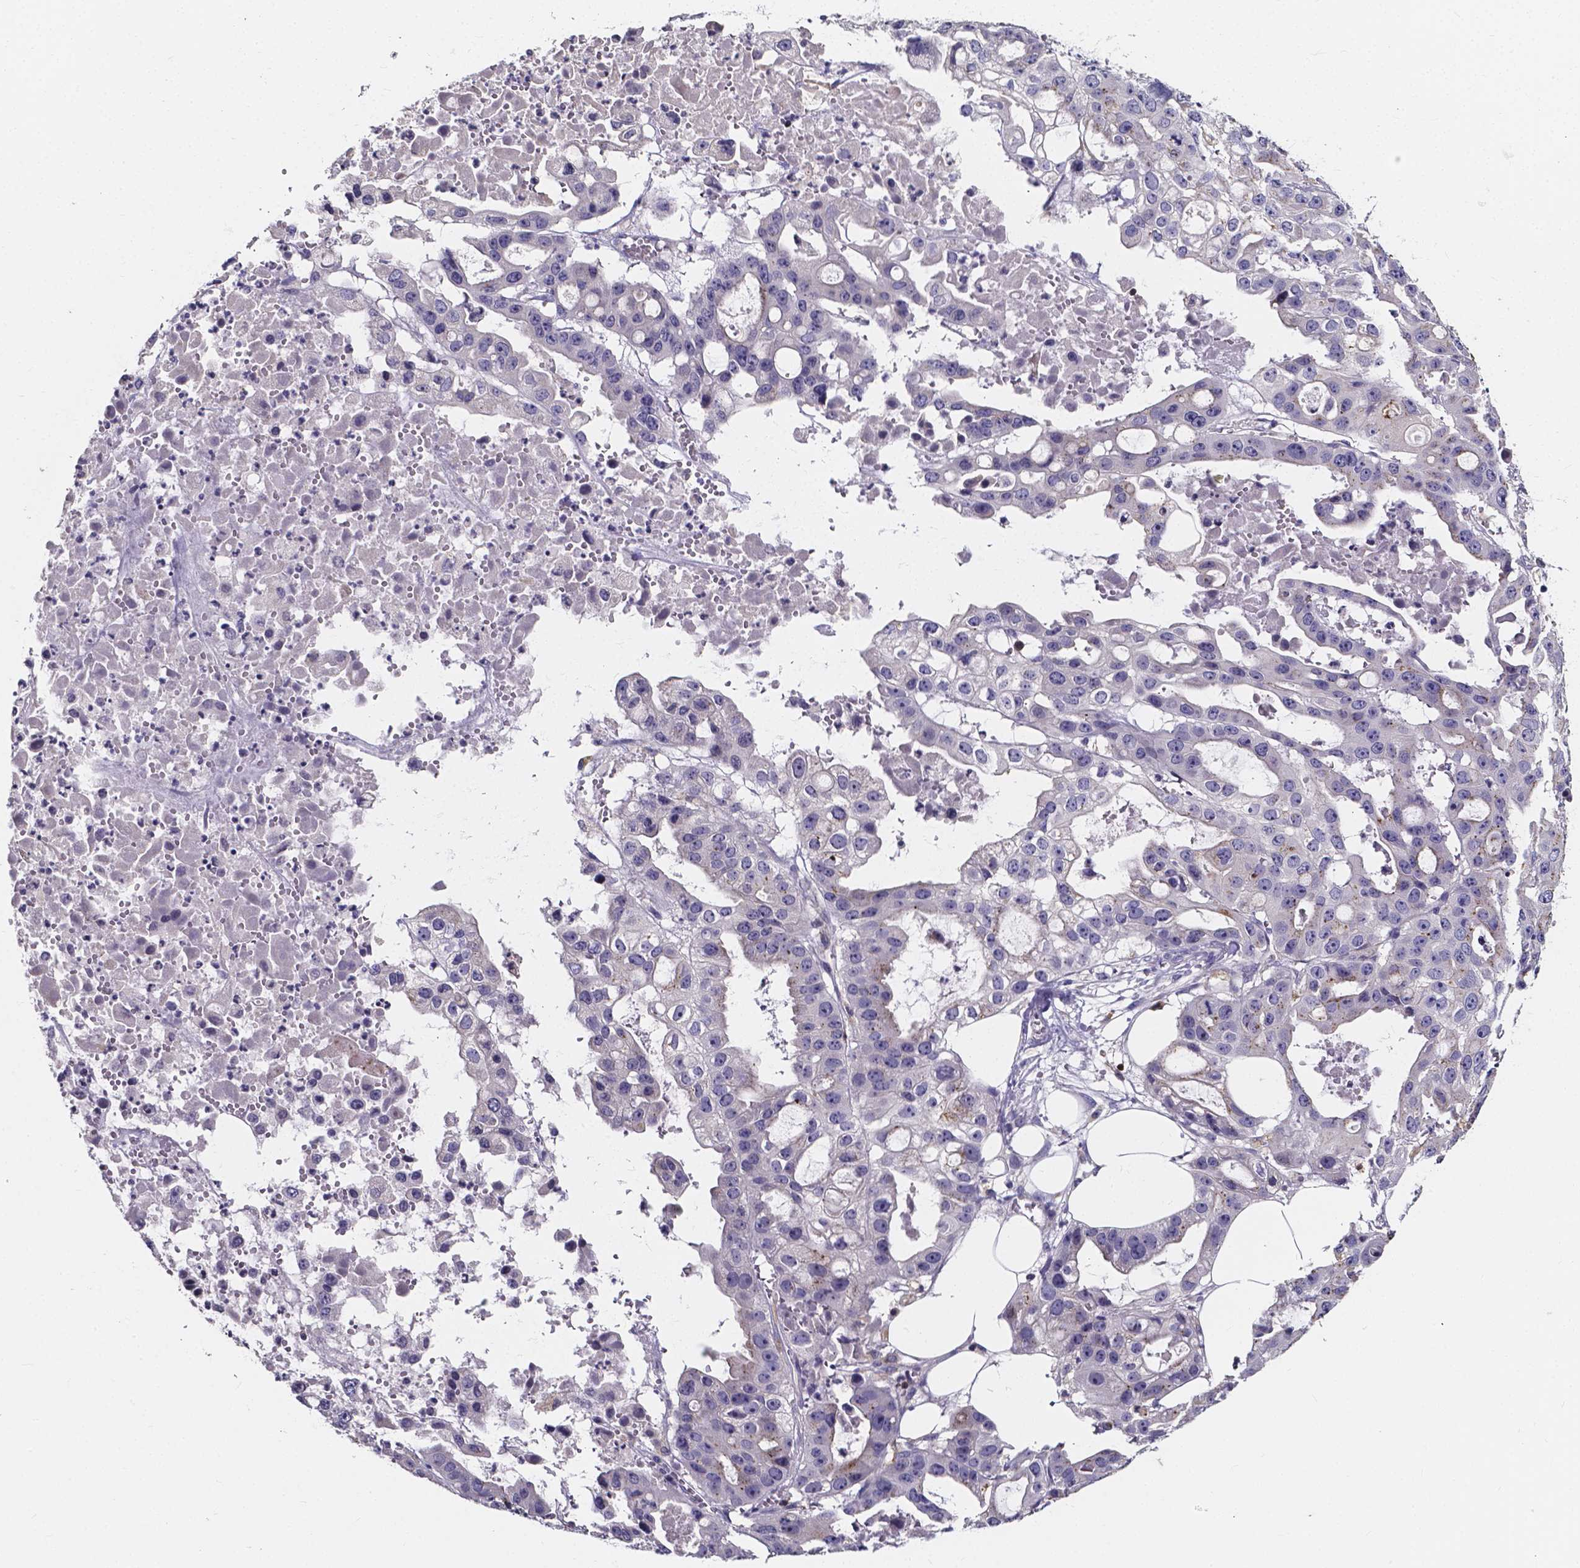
{"staining": {"intensity": "negative", "quantity": "none", "location": "none"}, "tissue": "ovarian cancer", "cell_type": "Tumor cells", "image_type": "cancer", "snomed": [{"axis": "morphology", "description": "Cystadenocarcinoma, serous, NOS"}, {"axis": "topography", "description": "Ovary"}], "caption": "DAB (3,3'-diaminobenzidine) immunohistochemical staining of ovarian cancer displays no significant positivity in tumor cells.", "gene": "THEMIS", "patient": {"sex": "female", "age": 56}}